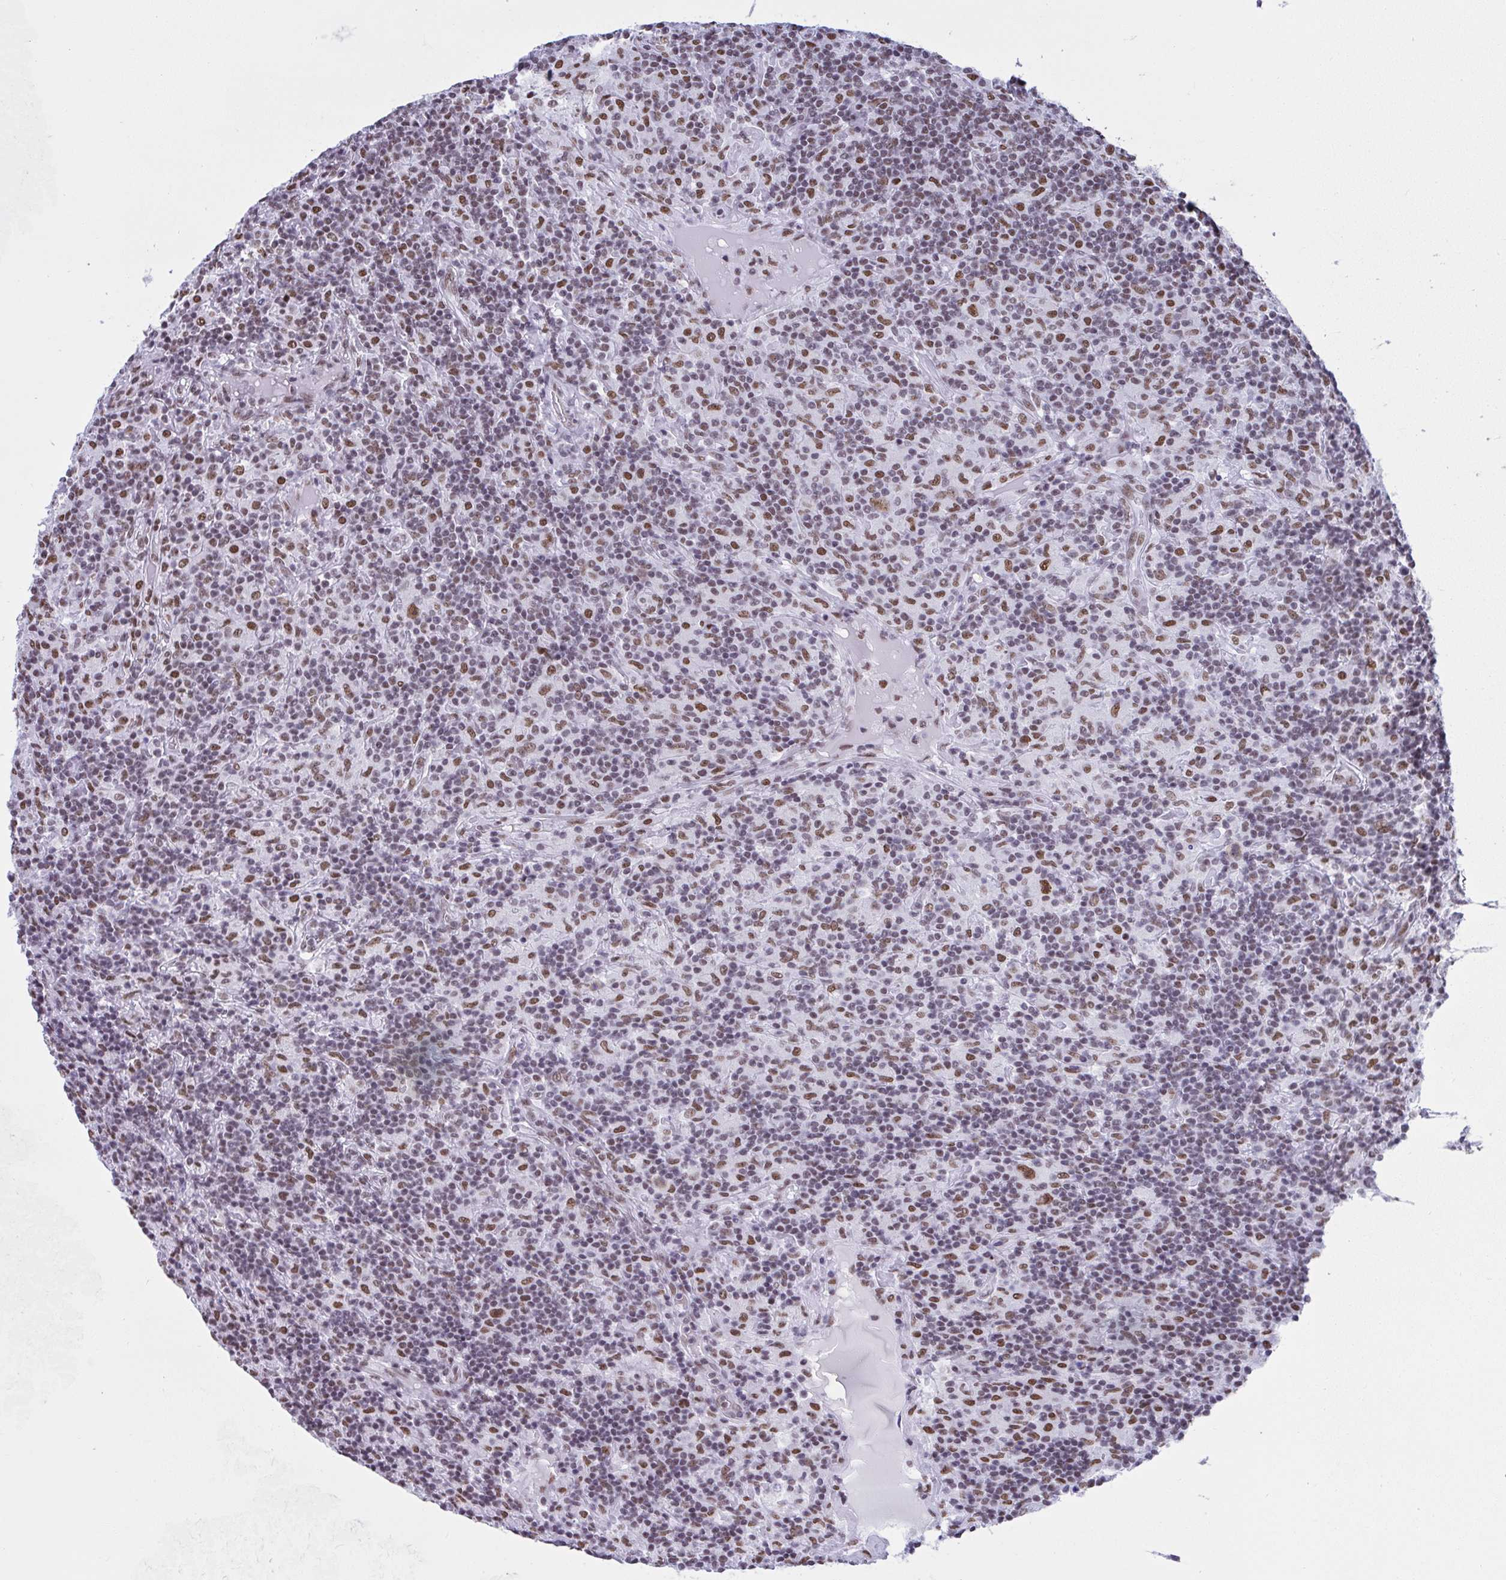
{"staining": {"intensity": "moderate", "quantity": ">75%", "location": "nuclear"}, "tissue": "lymphoma", "cell_type": "Tumor cells", "image_type": "cancer", "snomed": [{"axis": "morphology", "description": "Hodgkin's disease, NOS"}, {"axis": "topography", "description": "Lymph node"}], "caption": "Immunohistochemistry (IHC) micrograph of neoplastic tissue: lymphoma stained using IHC demonstrates medium levels of moderate protein expression localized specifically in the nuclear of tumor cells, appearing as a nuclear brown color.", "gene": "DDX52", "patient": {"sex": "male", "age": 70}}